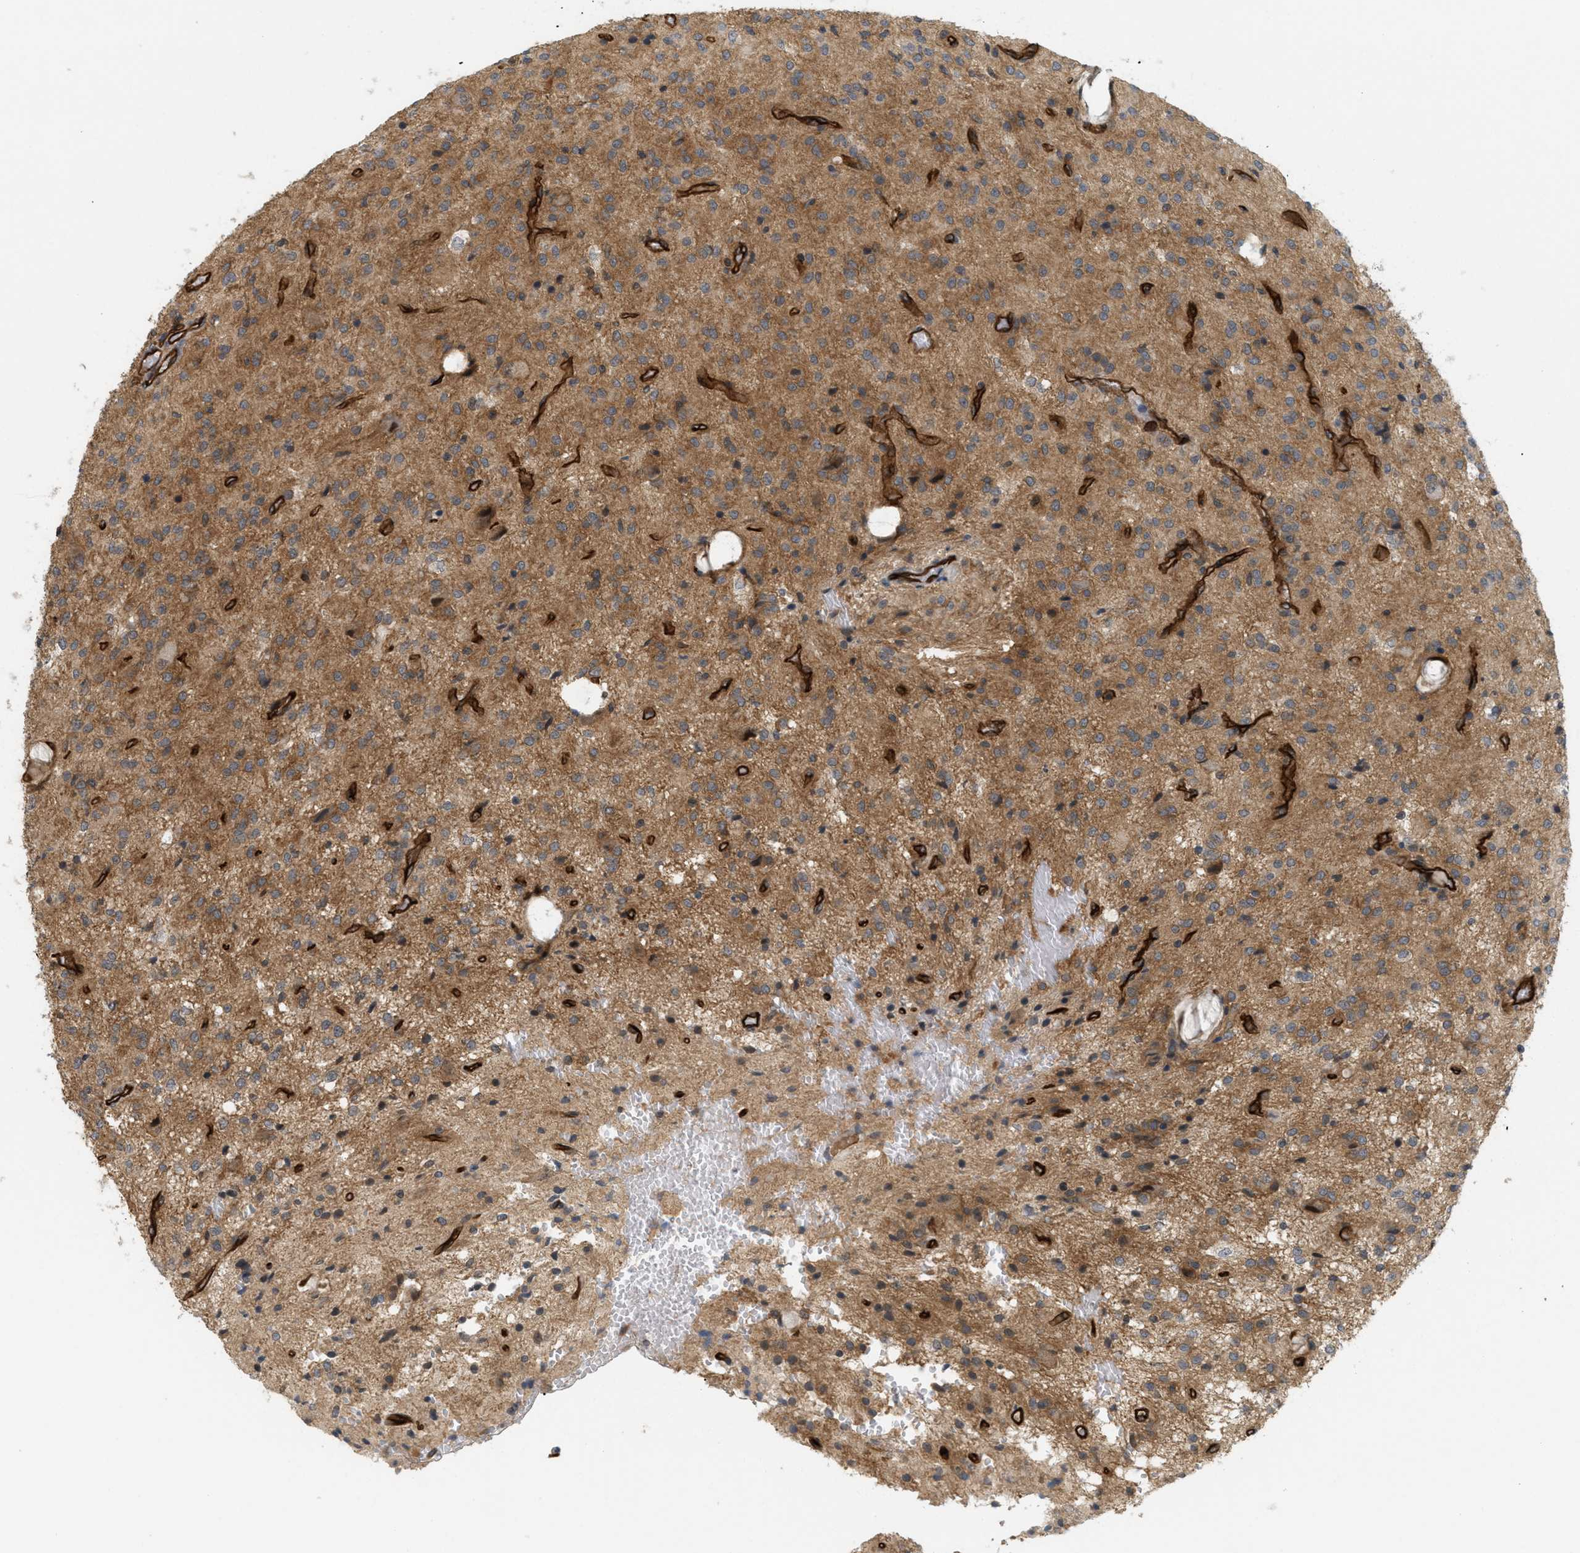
{"staining": {"intensity": "moderate", "quantity": ">75%", "location": "cytoplasmic/membranous"}, "tissue": "glioma", "cell_type": "Tumor cells", "image_type": "cancer", "snomed": [{"axis": "morphology", "description": "Glioma, malignant, High grade"}, {"axis": "topography", "description": "Brain"}], "caption": "Tumor cells exhibit moderate cytoplasmic/membranous staining in about >75% of cells in malignant high-grade glioma.", "gene": "PALMD", "patient": {"sex": "female", "age": 59}}